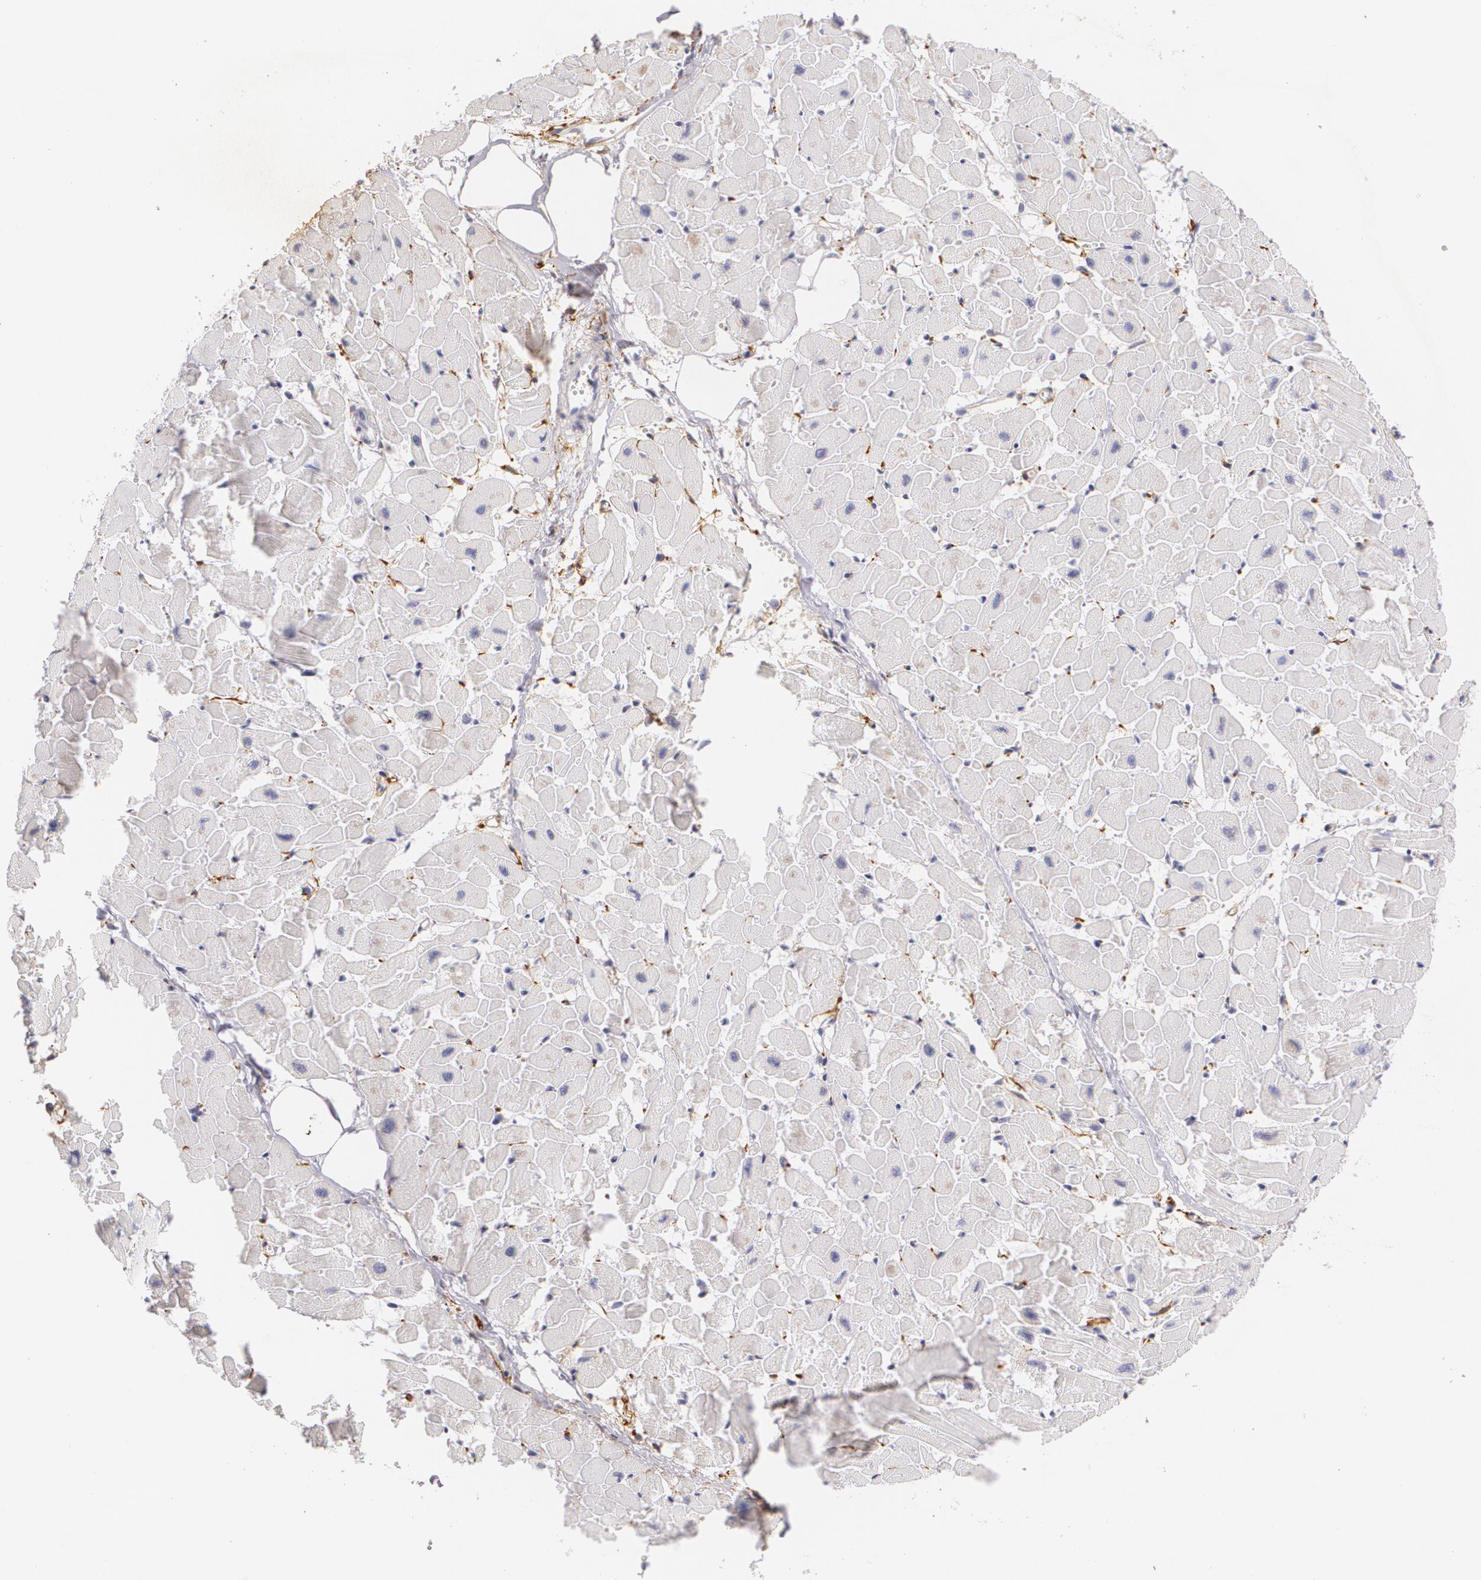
{"staining": {"intensity": "negative", "quantity": "none", "location": "none"}, "tissue": "heart muscle", "cell_type": "Cardiomyocytes", "image_type": "normal", "snomed": [{"axis": "morphology", "description": "Normal tissue, NOS"}, {"axis": "topography", "description": "Heart"}], "caption": "The micrograph displays no significant positivity in cardiomyocytes of heart muscle.", "gene": "NGFR", "patient": {"sex": "female", "age": 19}}